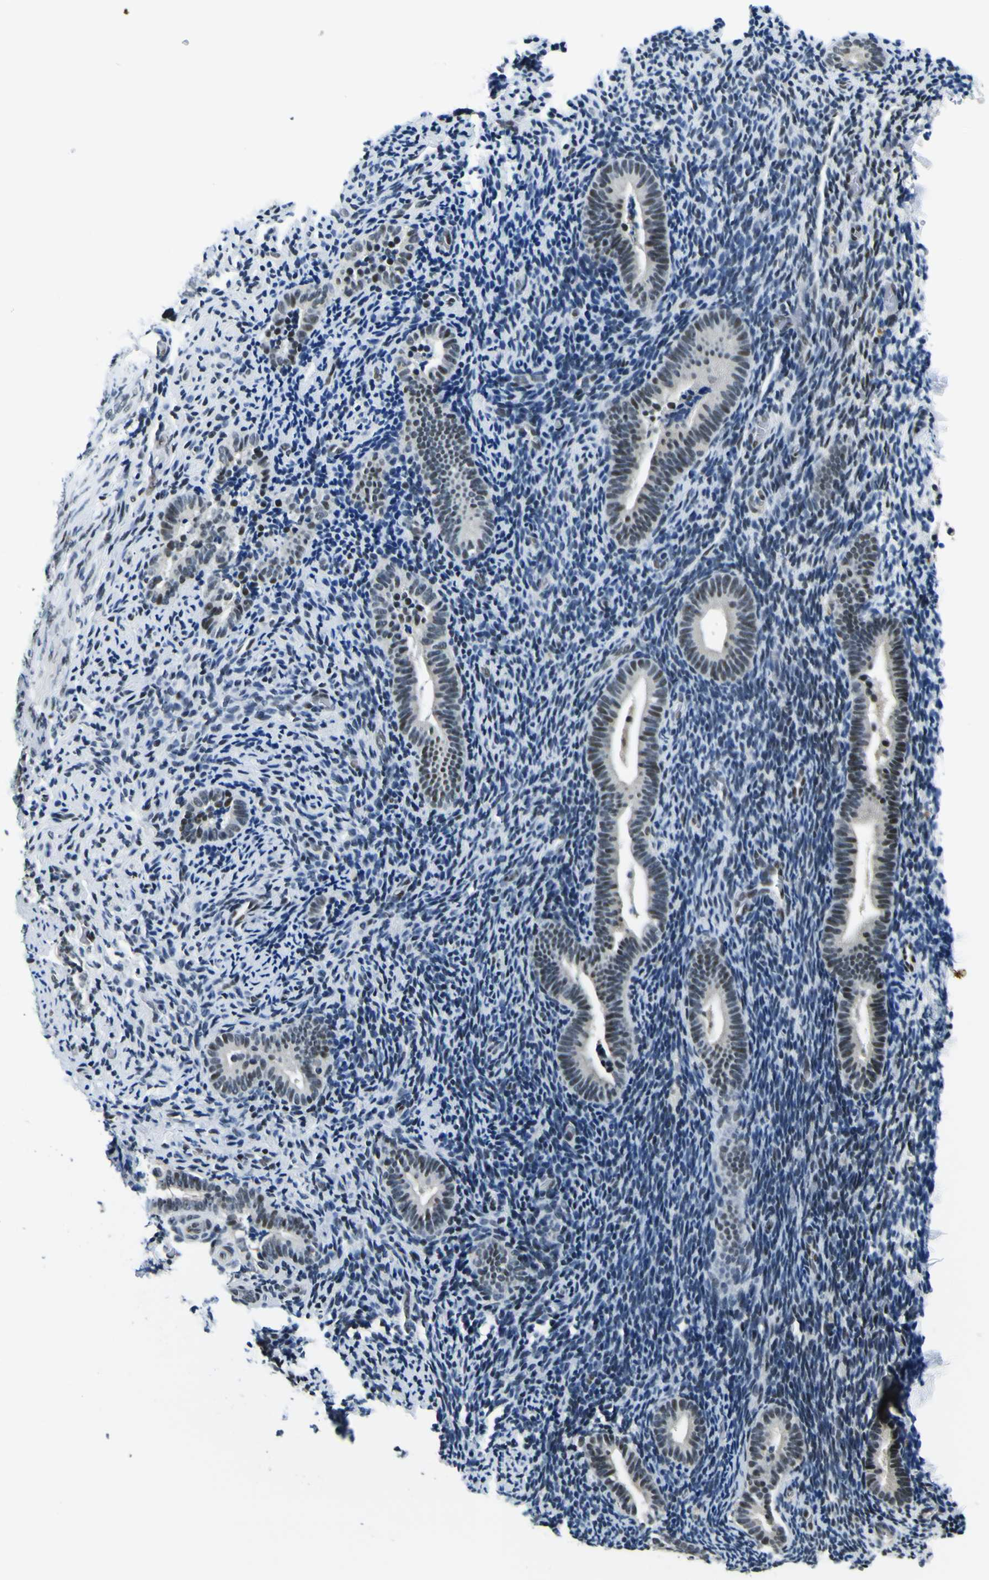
{"staining": {"intensity": "weak", "quantity": "<25%", "location": "nuclear"}, "tissue": "endometrium", "cell_type": "Cells in endometrial stroma", "image_type": "normal", "snomed": [{"axis": "morphology", "description": "Normal tissue, NOS"}, {"axis": "topography", "description": "Endometrium"}], "caption": "IHC image of benign human endometrium stained for a protein (brown), which shows no positivity in cells in endometrial stroma.", "gene": "SP1", "patient": {"sex": "female", "age": 51}}